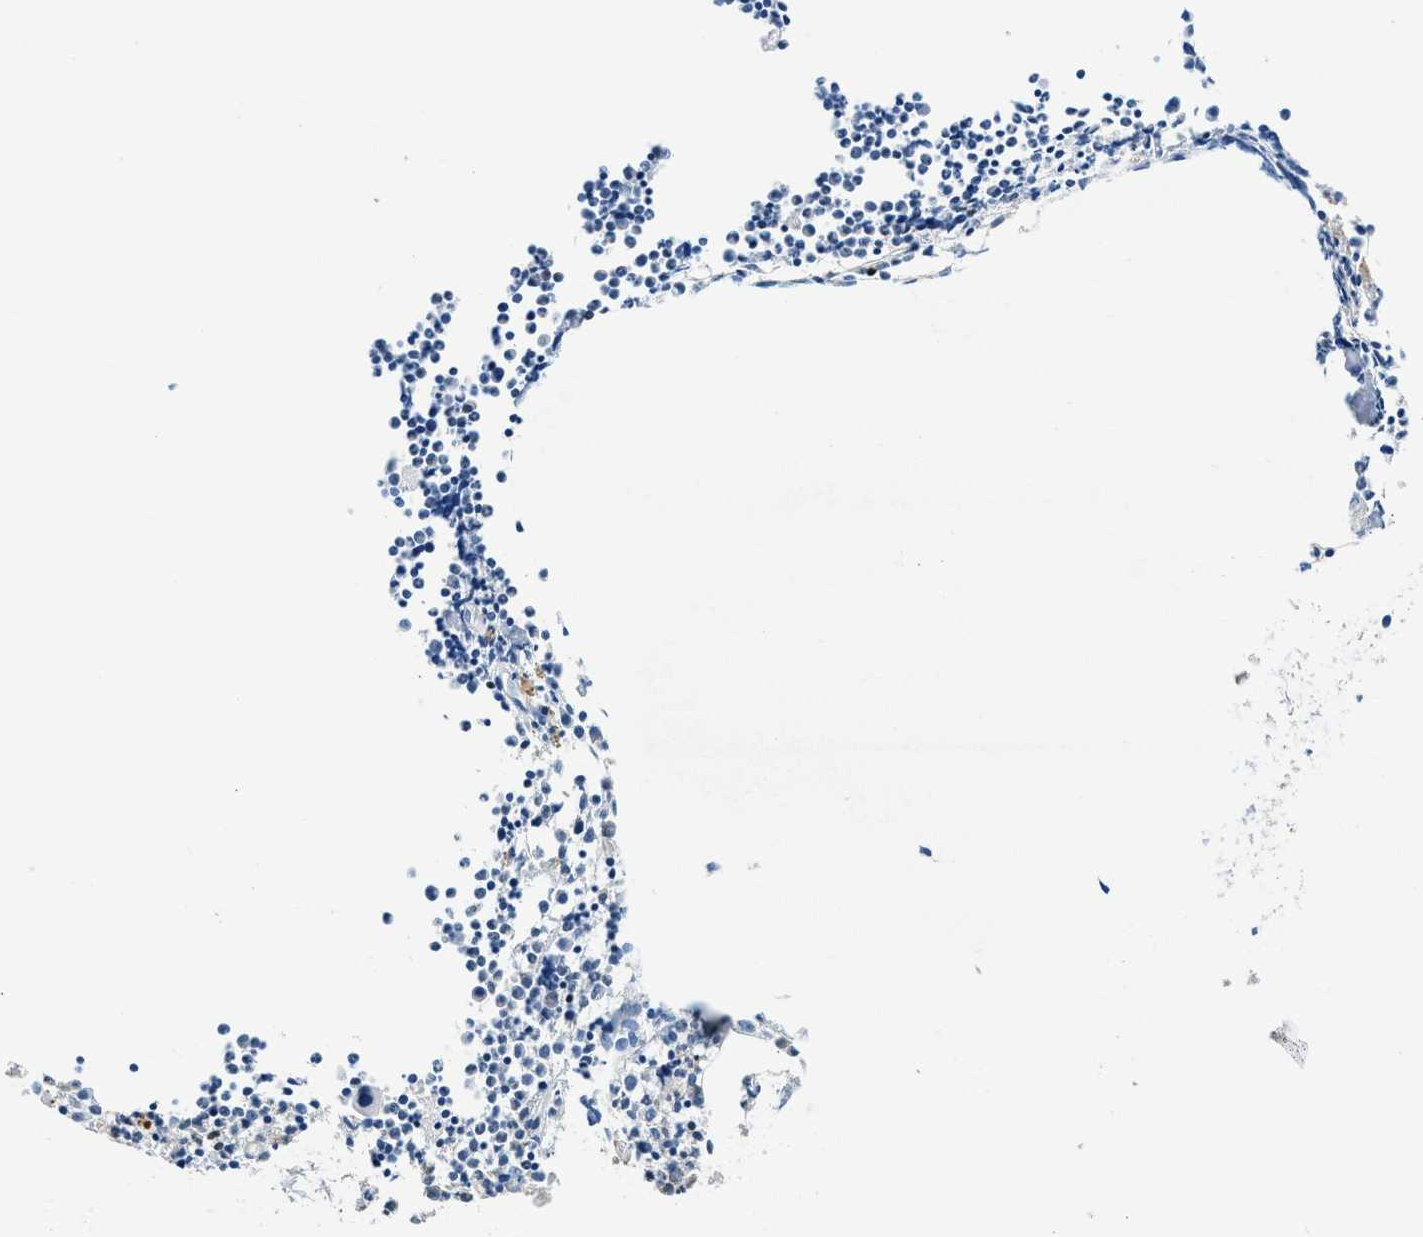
{"staining": {"intensity": "strong", "quantity": "<25%", "location": "nuclear"}, "tissue": "bone marrow", "cell_type": "Hematopoietic cells", "image_type": "normal", "snomed": [{"axis": "morphology", "description": "Normal tissue, NOS"}, {"axis": "morphology", "description": "Inflammation, NOS"}, {"axis": "topography", "description": "Bone marrow"}], "caption": "Protein staining of benign bone marrow demonstrates strong nuclear staining in about <25% of hematopoietic cells.", "gene": "TOX", "patient": {"sex": "female", "age": 53}}